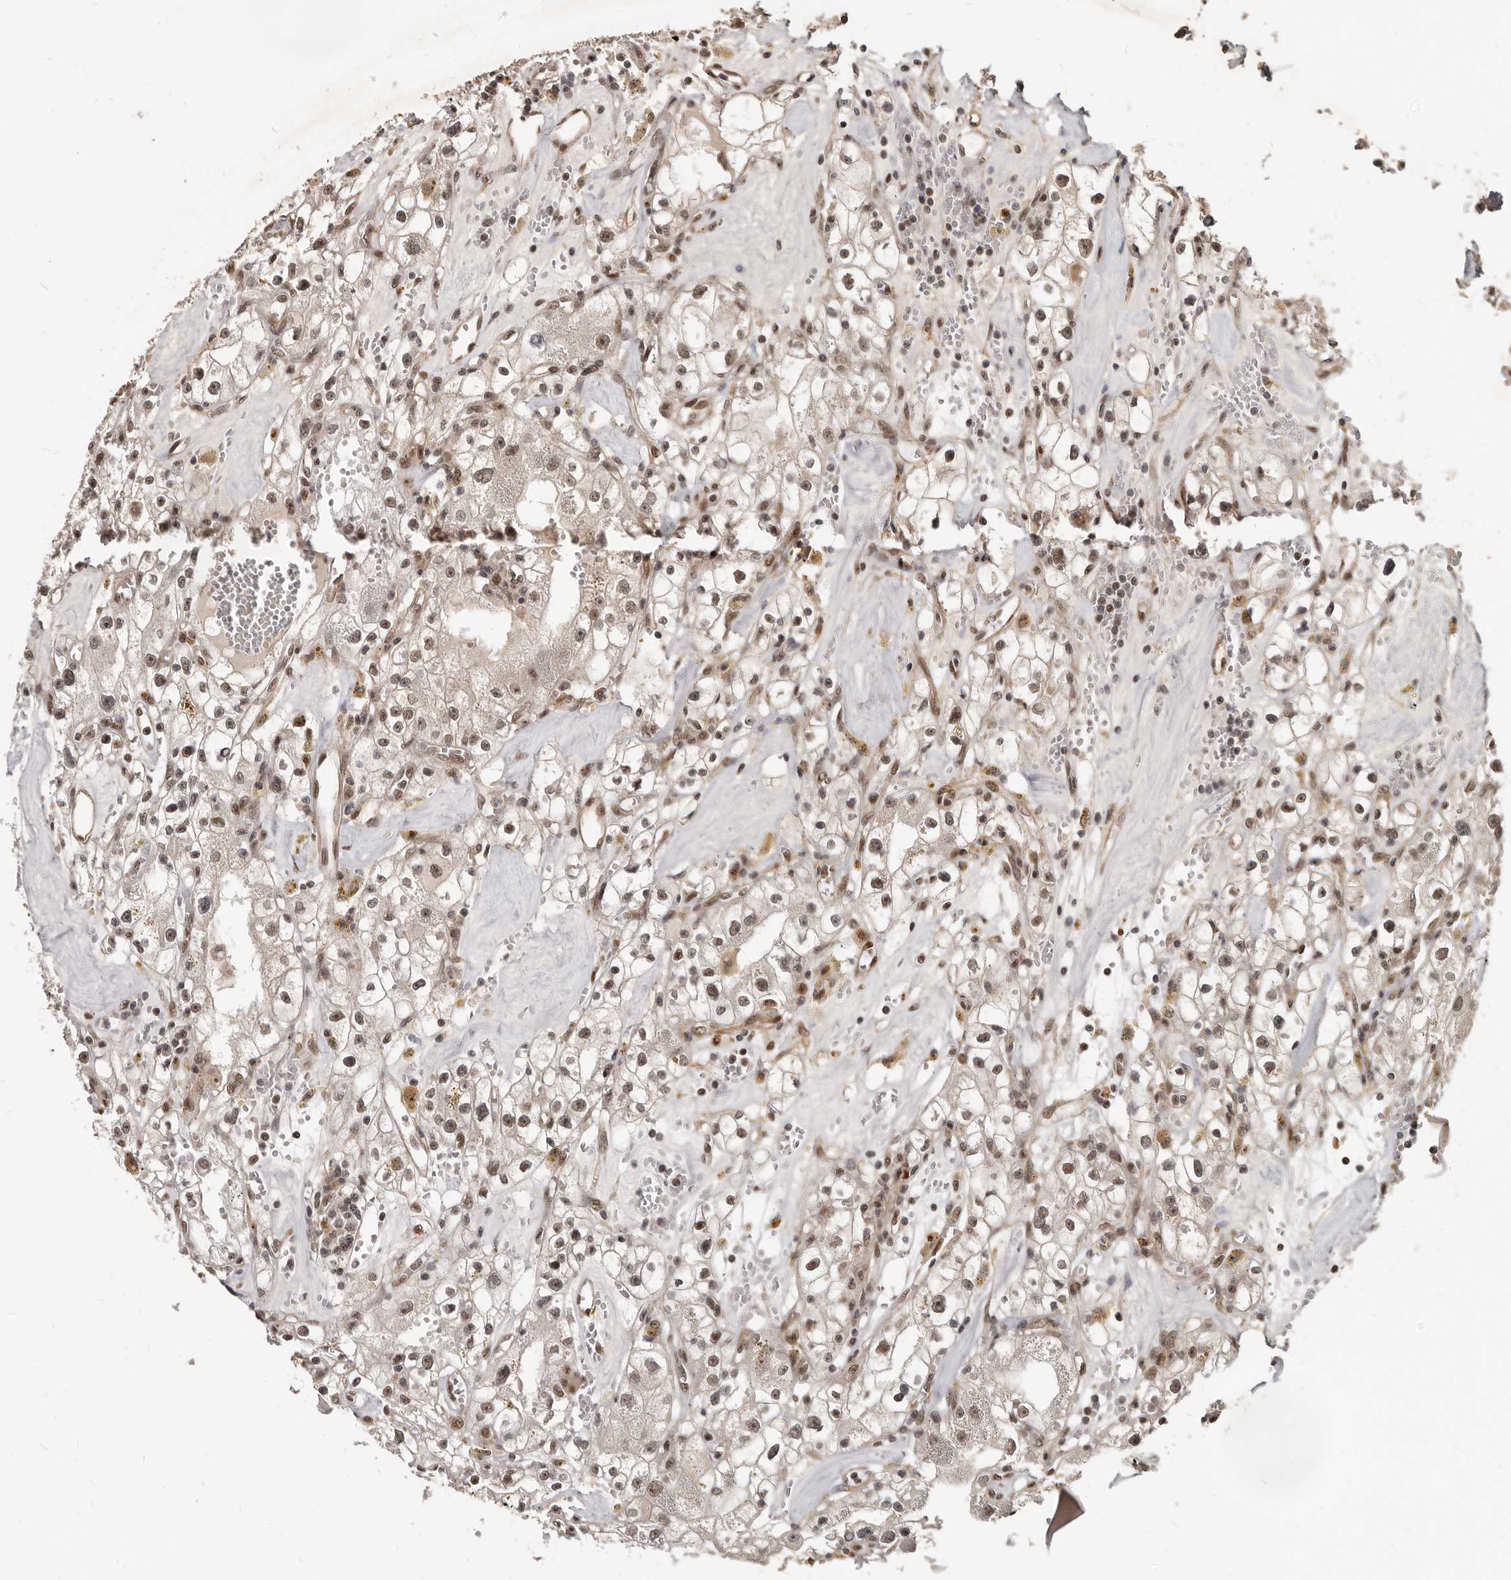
{"staining": {"intensity": "moderate", "quantity": ">75%", "location": "nuclear"}, "tissue": "renal cancer", "cell_type": "Tumor cells", "image_type": "cancer", "snomed": [{"axis": "morphology", "description": "Adenocarcinoma, NOS"}, {"axis": "topography", "description": "Kidney"}], "caption": "A photomicrograph of adenocarcinoma (renal) stained for a protein reveals moderate nuclear brown staining in tumor cells. (IHC, brightfield microscopy, high magnification).", "gene": "ATF5", "patient": {"sex": "male", "age": 56}}